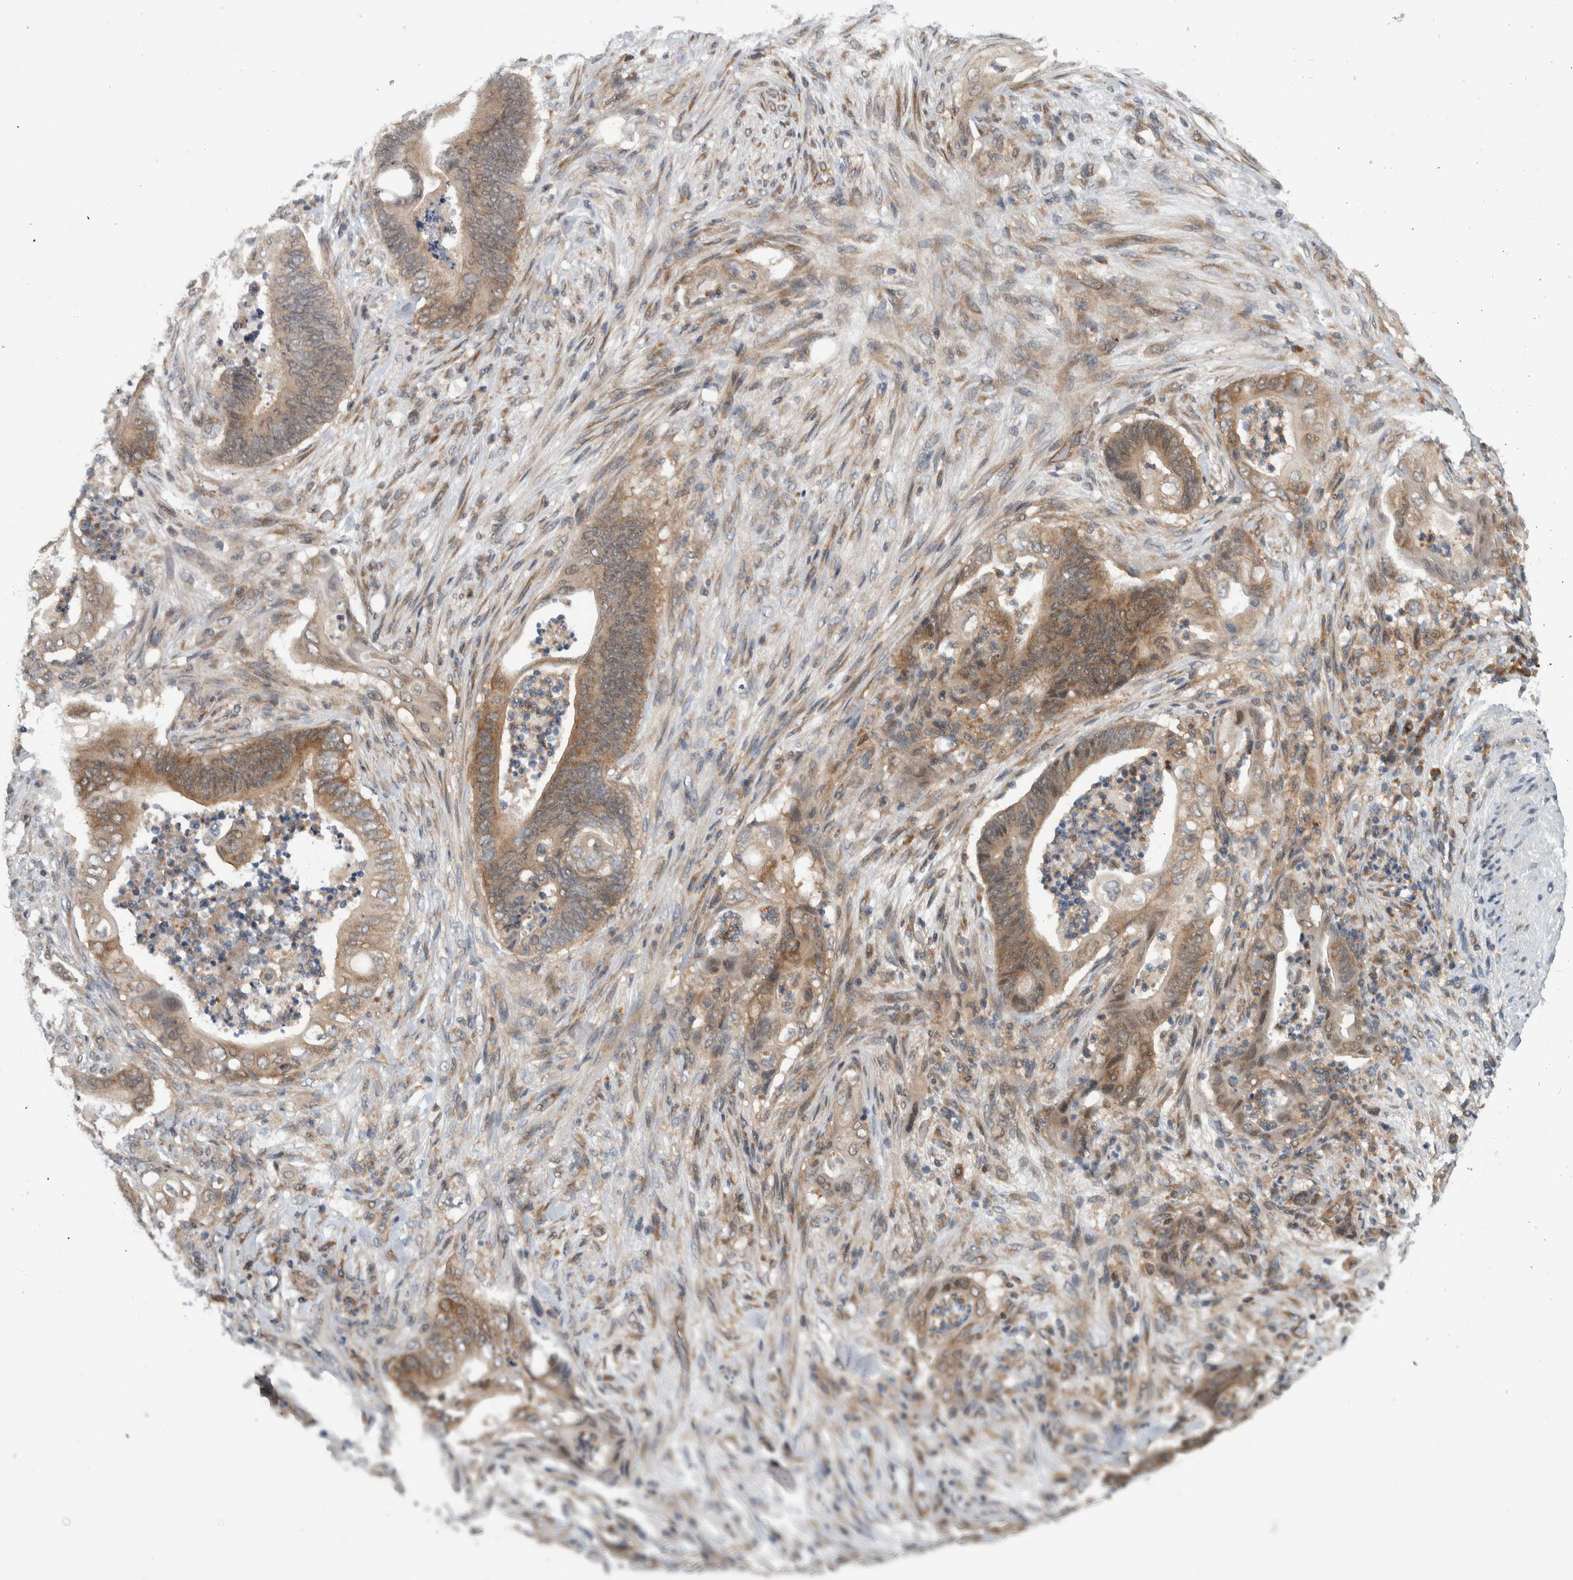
{"staining": {"intensity": "moderate", "quantity": ">75%", "location": "cytoplasmic/membranous"}, "tissue": "stomach cancer", "cell_type": "Tumor cells", "image_type": "cancer", "snomed": [{"axis": "morphology", "description": "Adenocarcinoma, NOS"}, {"axis": "topography", "description": "Stomach"}], "caption": "The photomicrograph reveals a brown stain indicating the presence of a protein in the cytoplasmic/membranous of tumor cells in adenocarcinoma (stomach). (DAB IHC with brightfield microscopy, high magnification).", "gene": "CCDC43", "patient": {"sex": "female", "age": 73}}